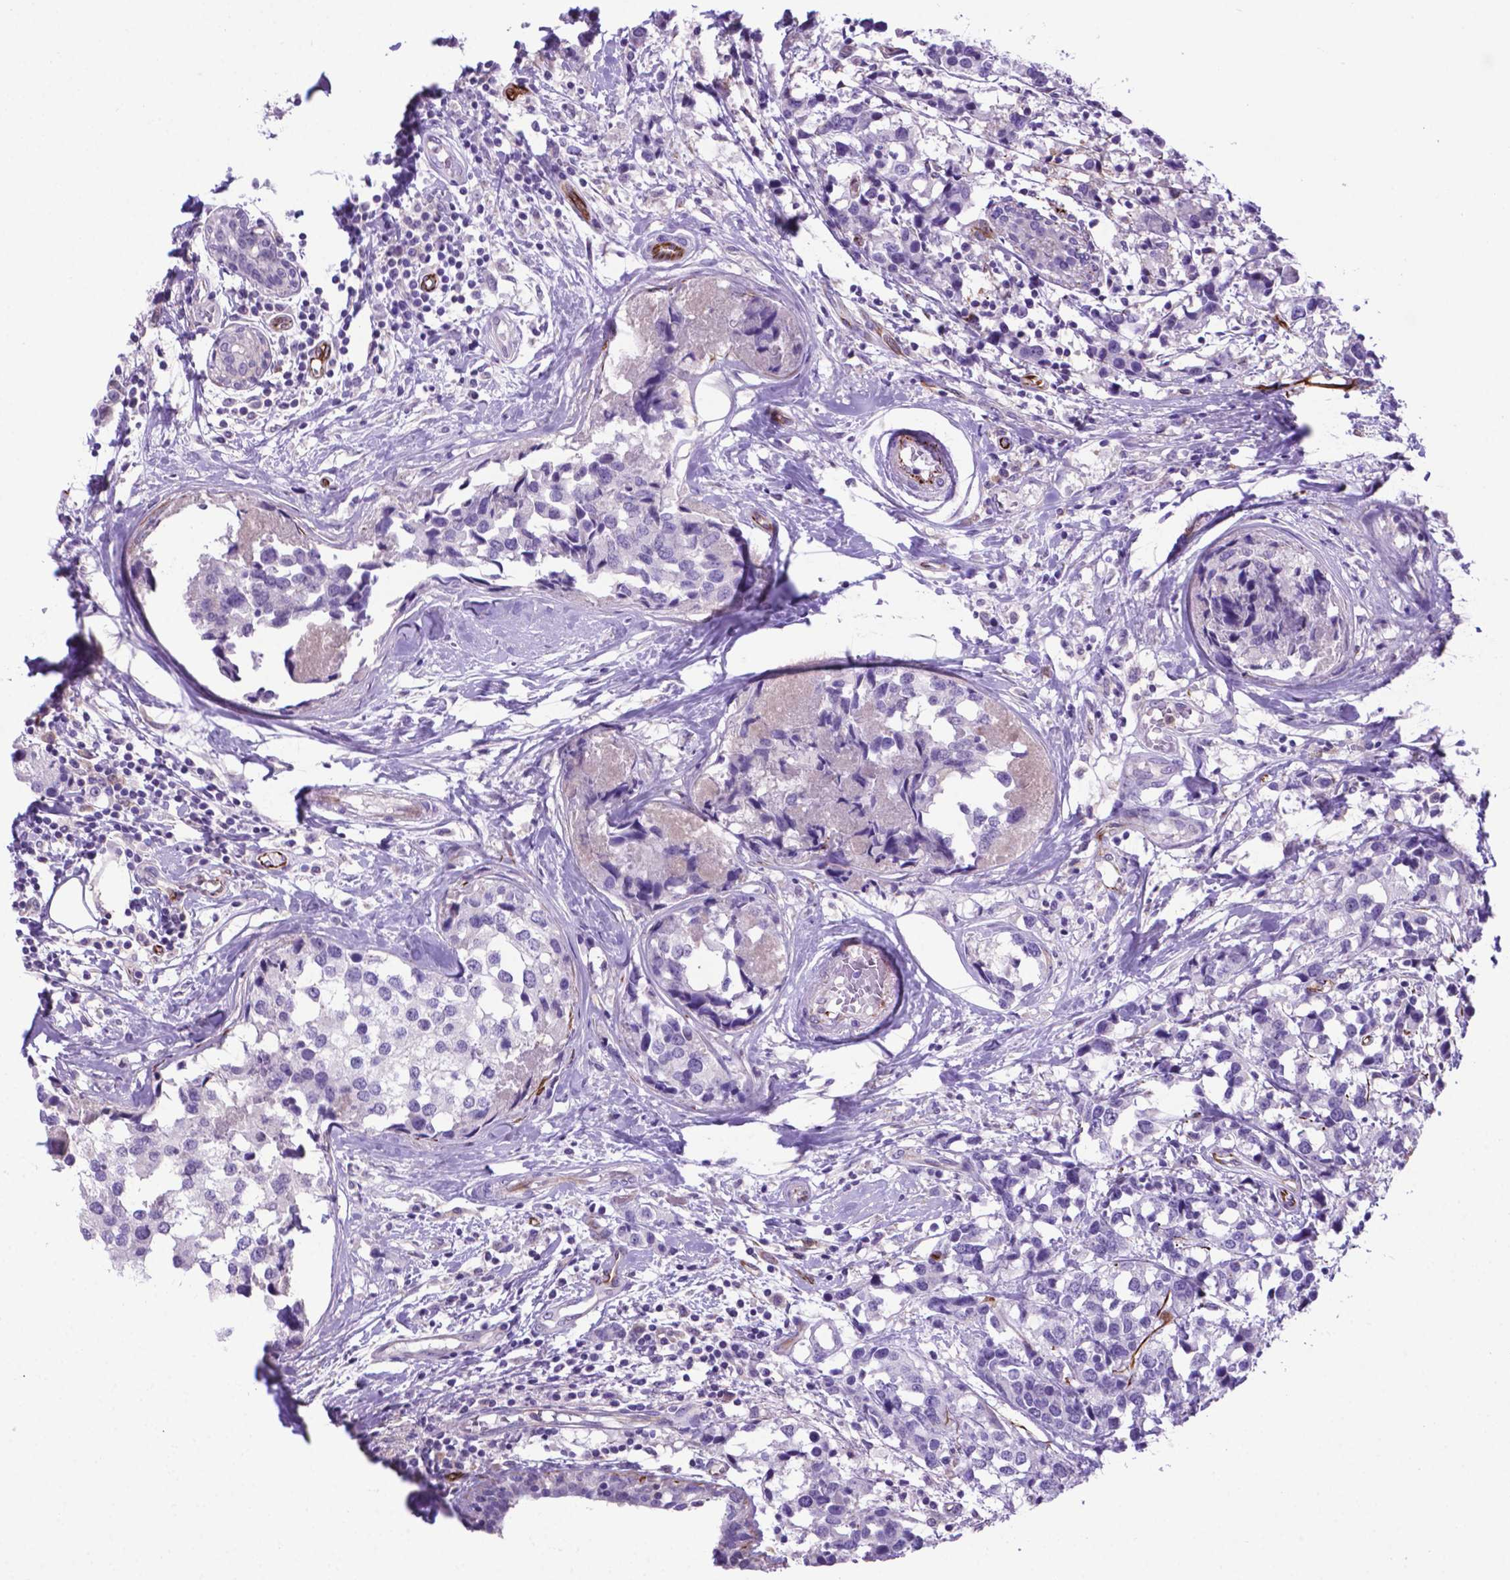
{"staining": {"intensity": "negative", "quantity": "none", "location": "none"}, "tissue": "breast cancer", "cell_type": "Tumor cells", "image_type": "cancer", "snomed": [{"axis": "morphology", "description": "Lobular carcinoma"}, {"axis": "topography", "description": "Breast"}], "caption": "Immunohistochemical staining of breast cancer (lobular carcinoma) shows no significant staining in tumor cells. Brightfield microscopy of IHC stained with DAB (3,3'-diaminobenzidine) (brown) and hematoxylin (blue), captured at high magnification.", "gene": "LZTR1", "patient": {"sex": "female", "age": 59}}